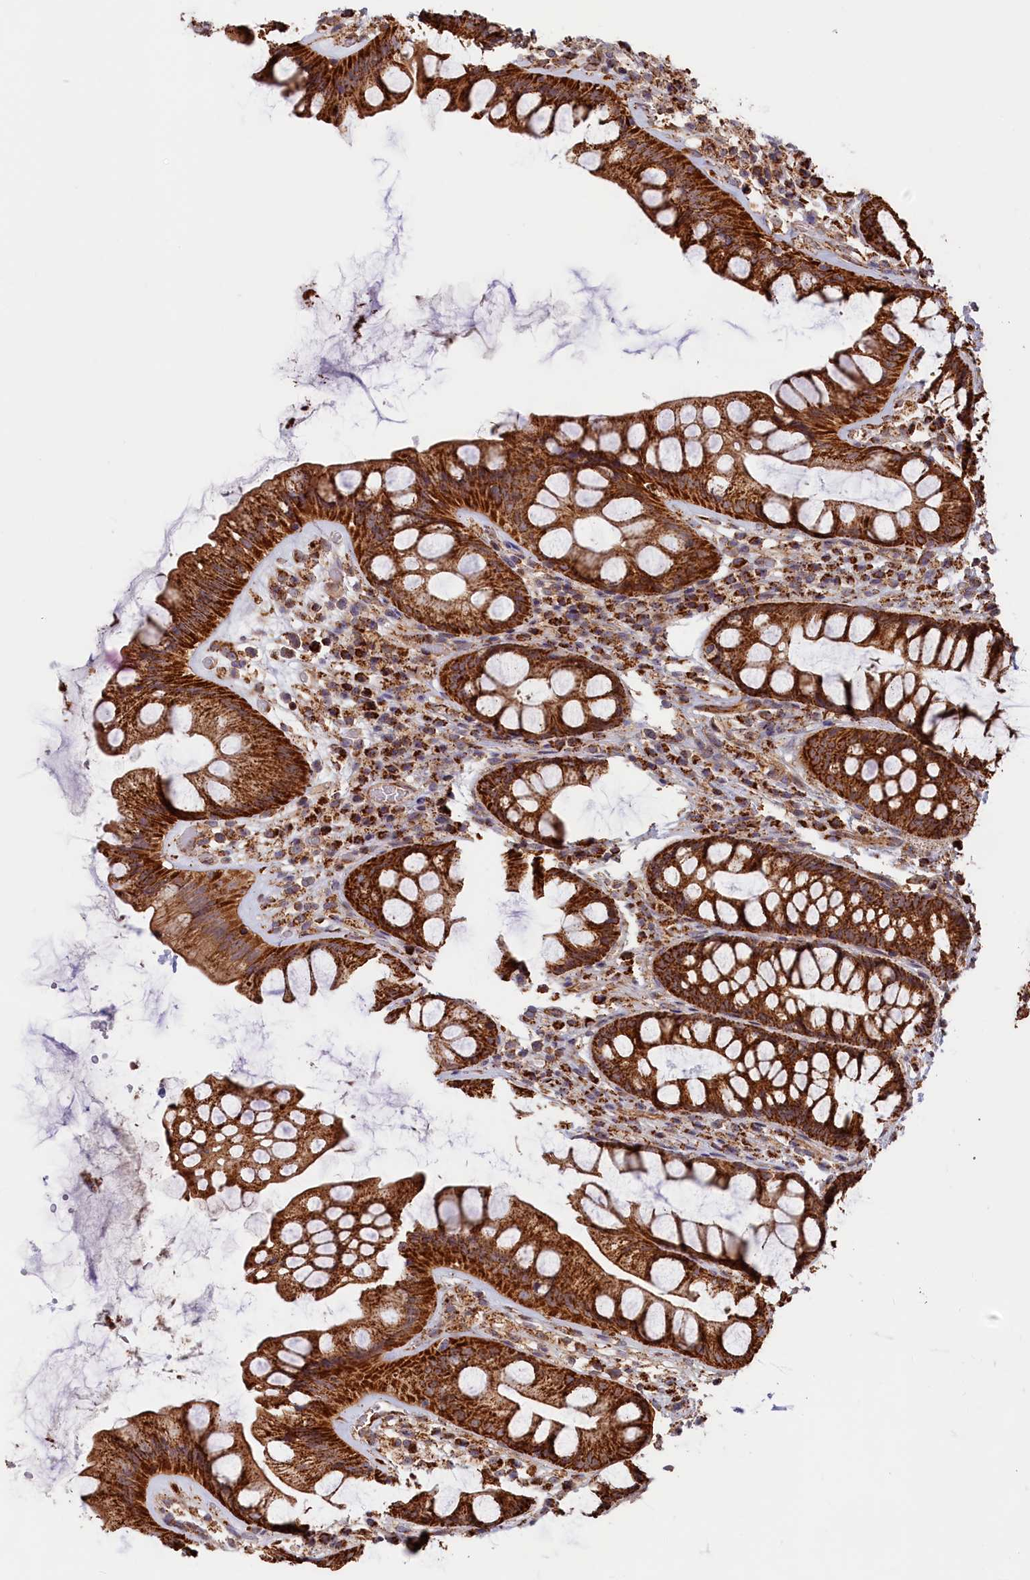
{"staining": {"intensity": "strong", "quantity": ">75%", "location": "cytoplasmic/membranous"}, "tissue": "rectum", "cell_type": "Glandular cells", "image_type": "normal", "snomed": [{"axis": "morphology", "description": "Normal tissue, NOS"}, {"axis": "topography", "description": "Rectum"}], "caption": "There is high levels of strong cytoplasmic/membranous expression in glandular cells of benign rectum, as demonstrated by immunohistochemical staining (brown color).", "gene": "MACROD1", "patient": {"sex": "male", "age": 74}}